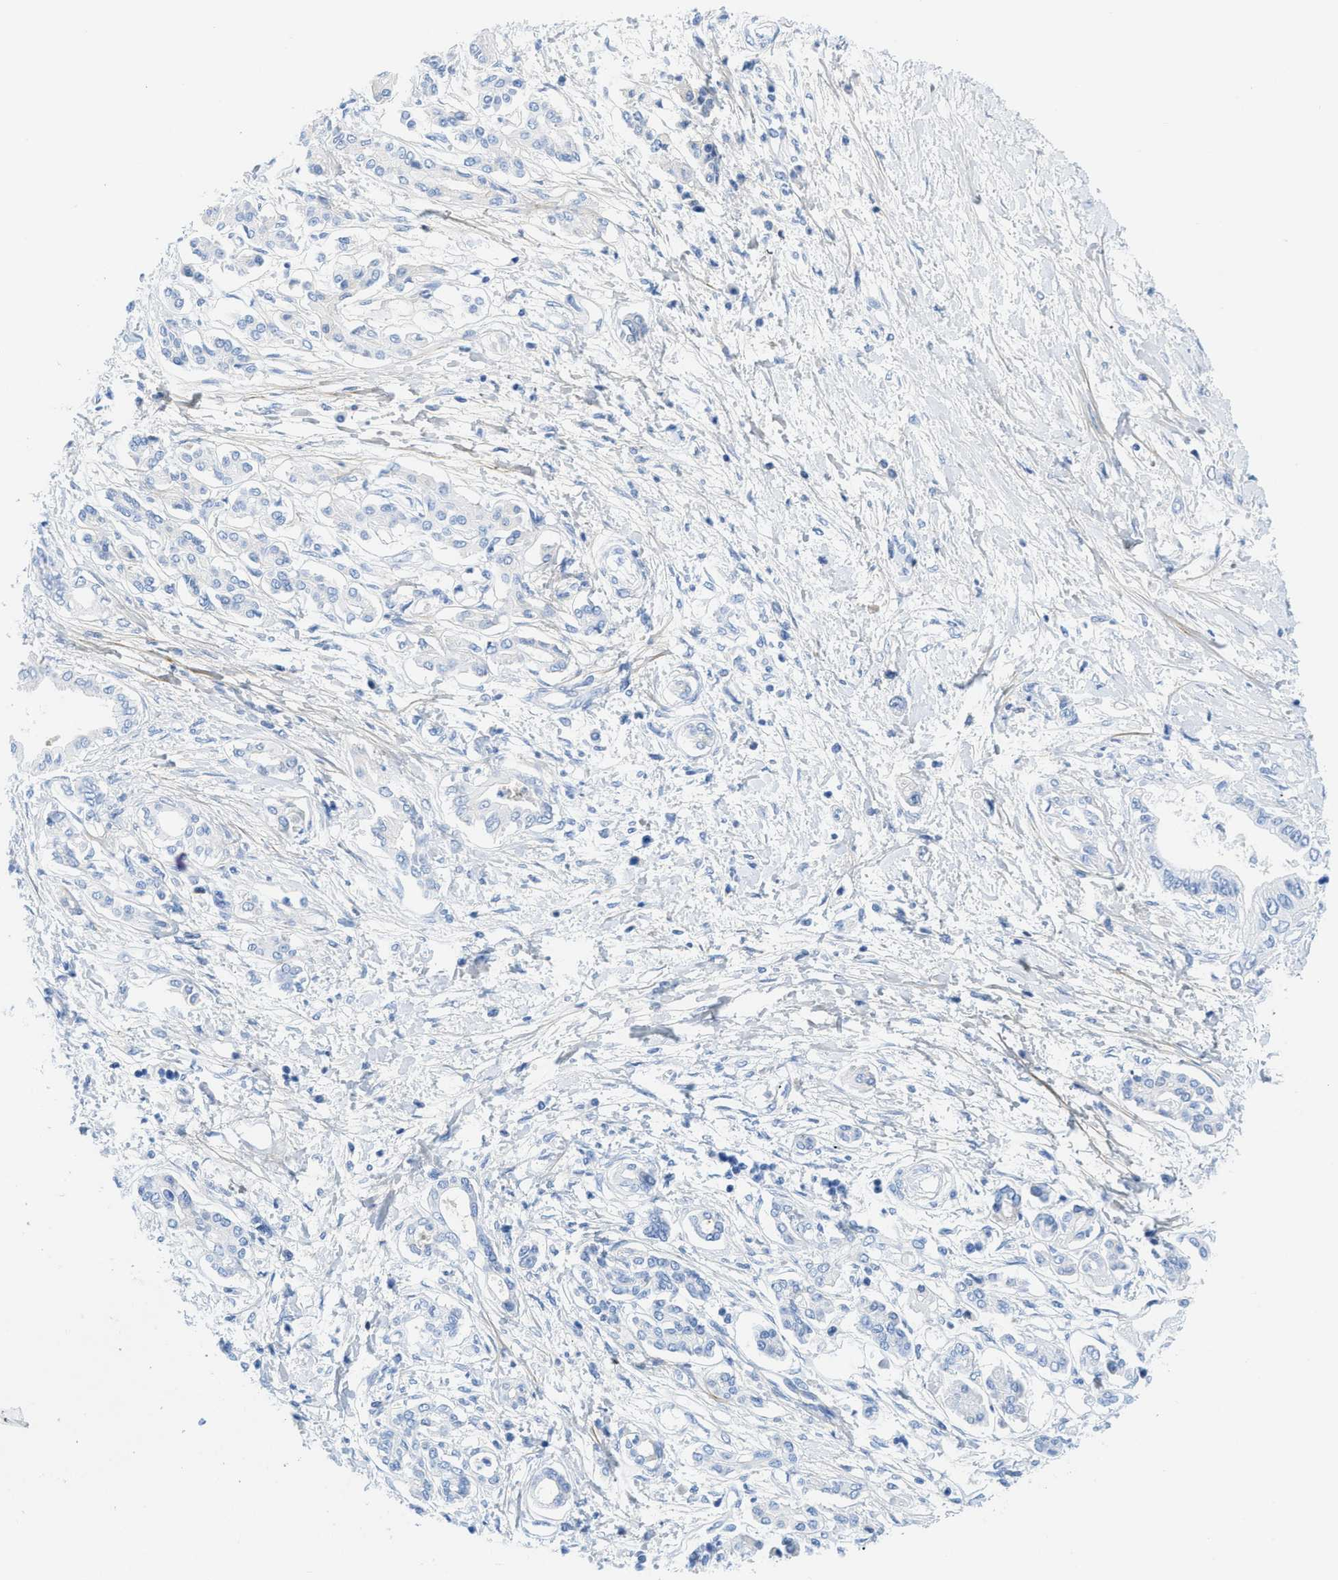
{"staining": {"intensity": "negative", "quantity": "none", "location": "none"}, "tissue": "pancreatic cancer", "cell_type": "Tumor cells", "image_type": "cancer", "snomed": [{"axis": "morphology", "description": "Adenocarcinoma, NOS"}, {"axis": "topography", "description": "Pancreas"}], "caption": "There is no significant expression in tumor cells of pancreatic cancer.", "gene": "COL3A1", "patient": {"sex": "male", "age": 56}}